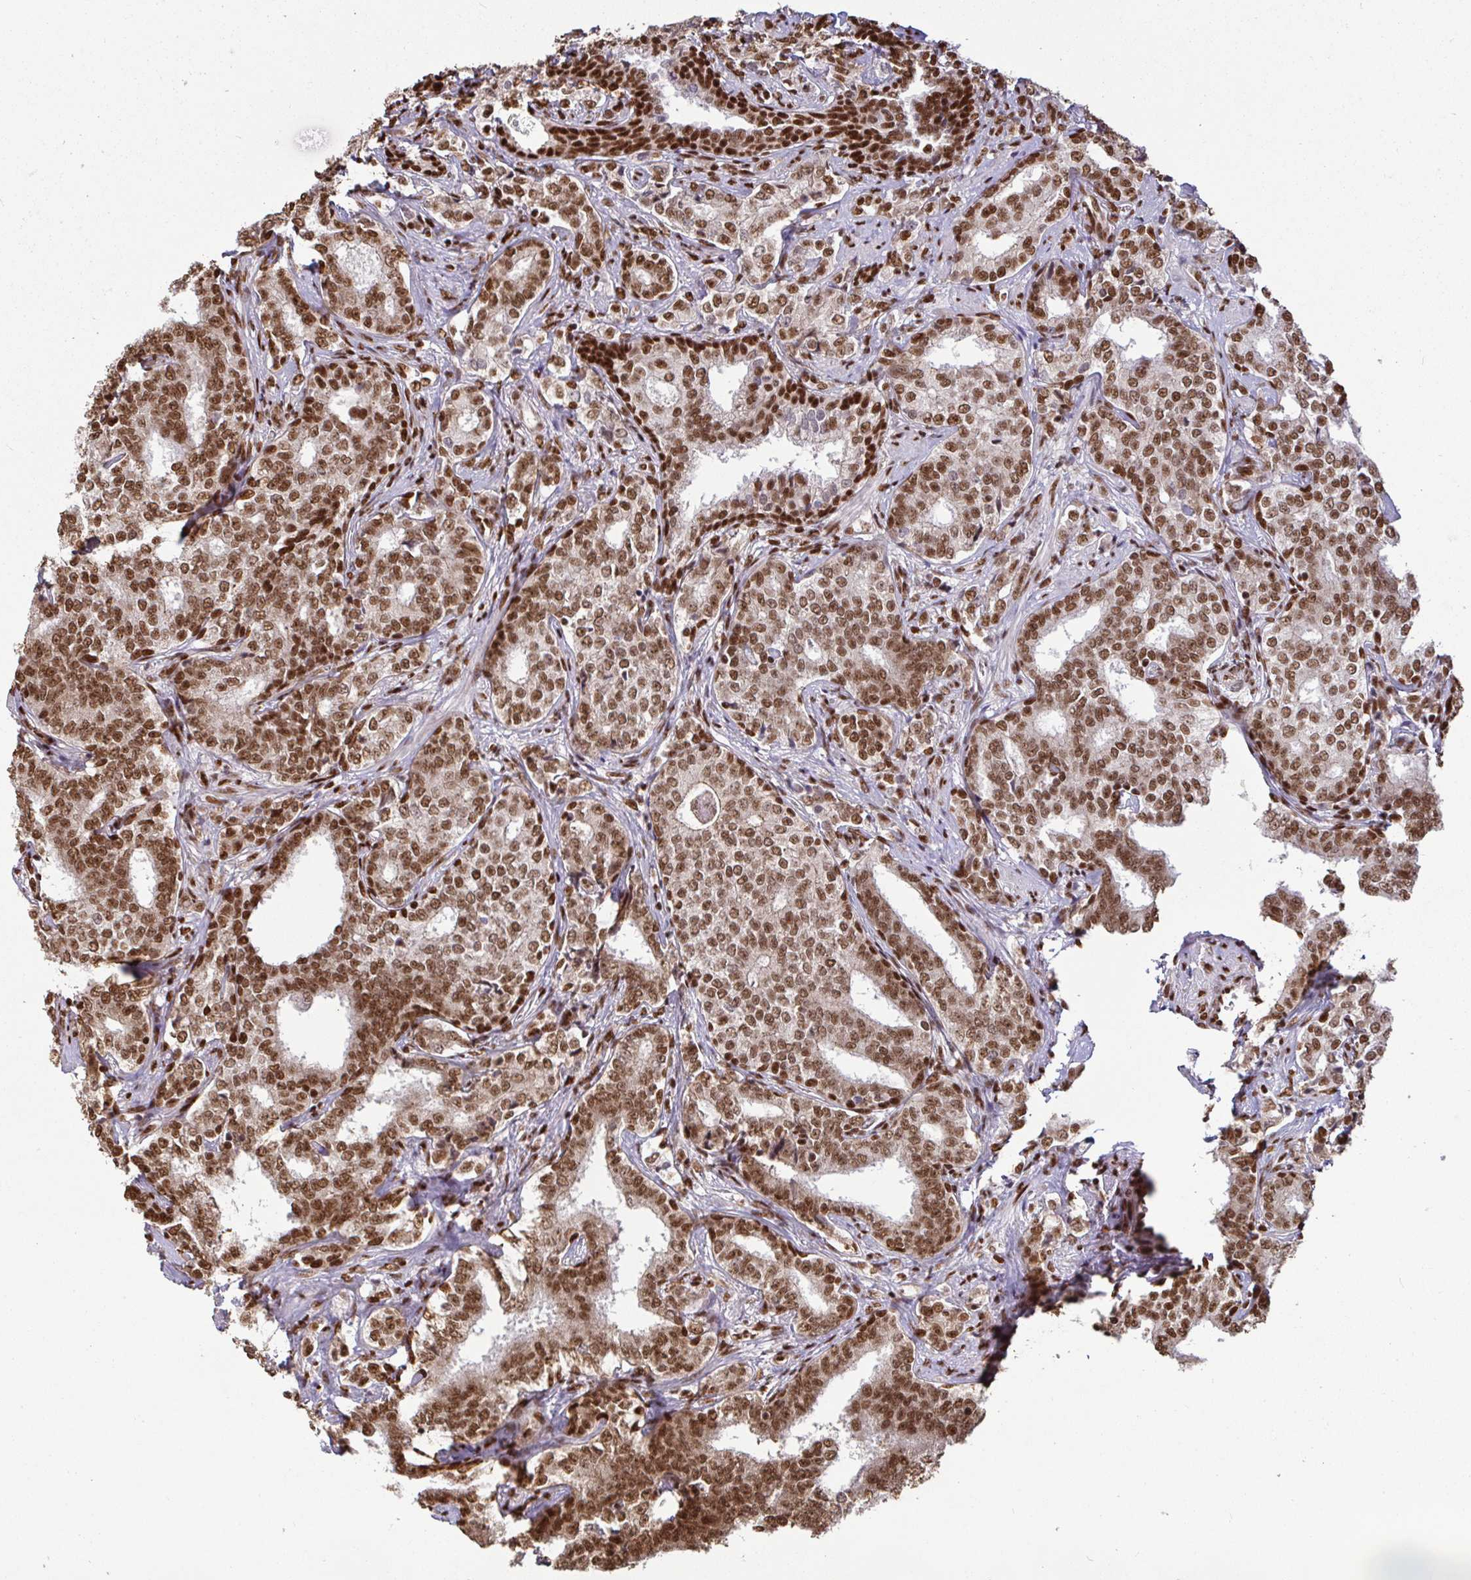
{"staining": {"intensity": "moderate", "quantity": ">75%", "location": "nuclear"}, "tissue": "prostate cancer", "cell_type": "Tumor cells", "image_type": "cancer", "snomed": [{"axis": "morphology", "description": "Adenocarcinoma, High grade"}, {"axis": "topography", "description": "Prostate"}], "caption": "Prostate cancer (adenocarcinoma (high-grade)) stained for a protein (brown) displays moderate nuclear positive expression in about >75% of tumor cells.", "gene": "SP3", "patient": {"sex": "male", "age": 72}}